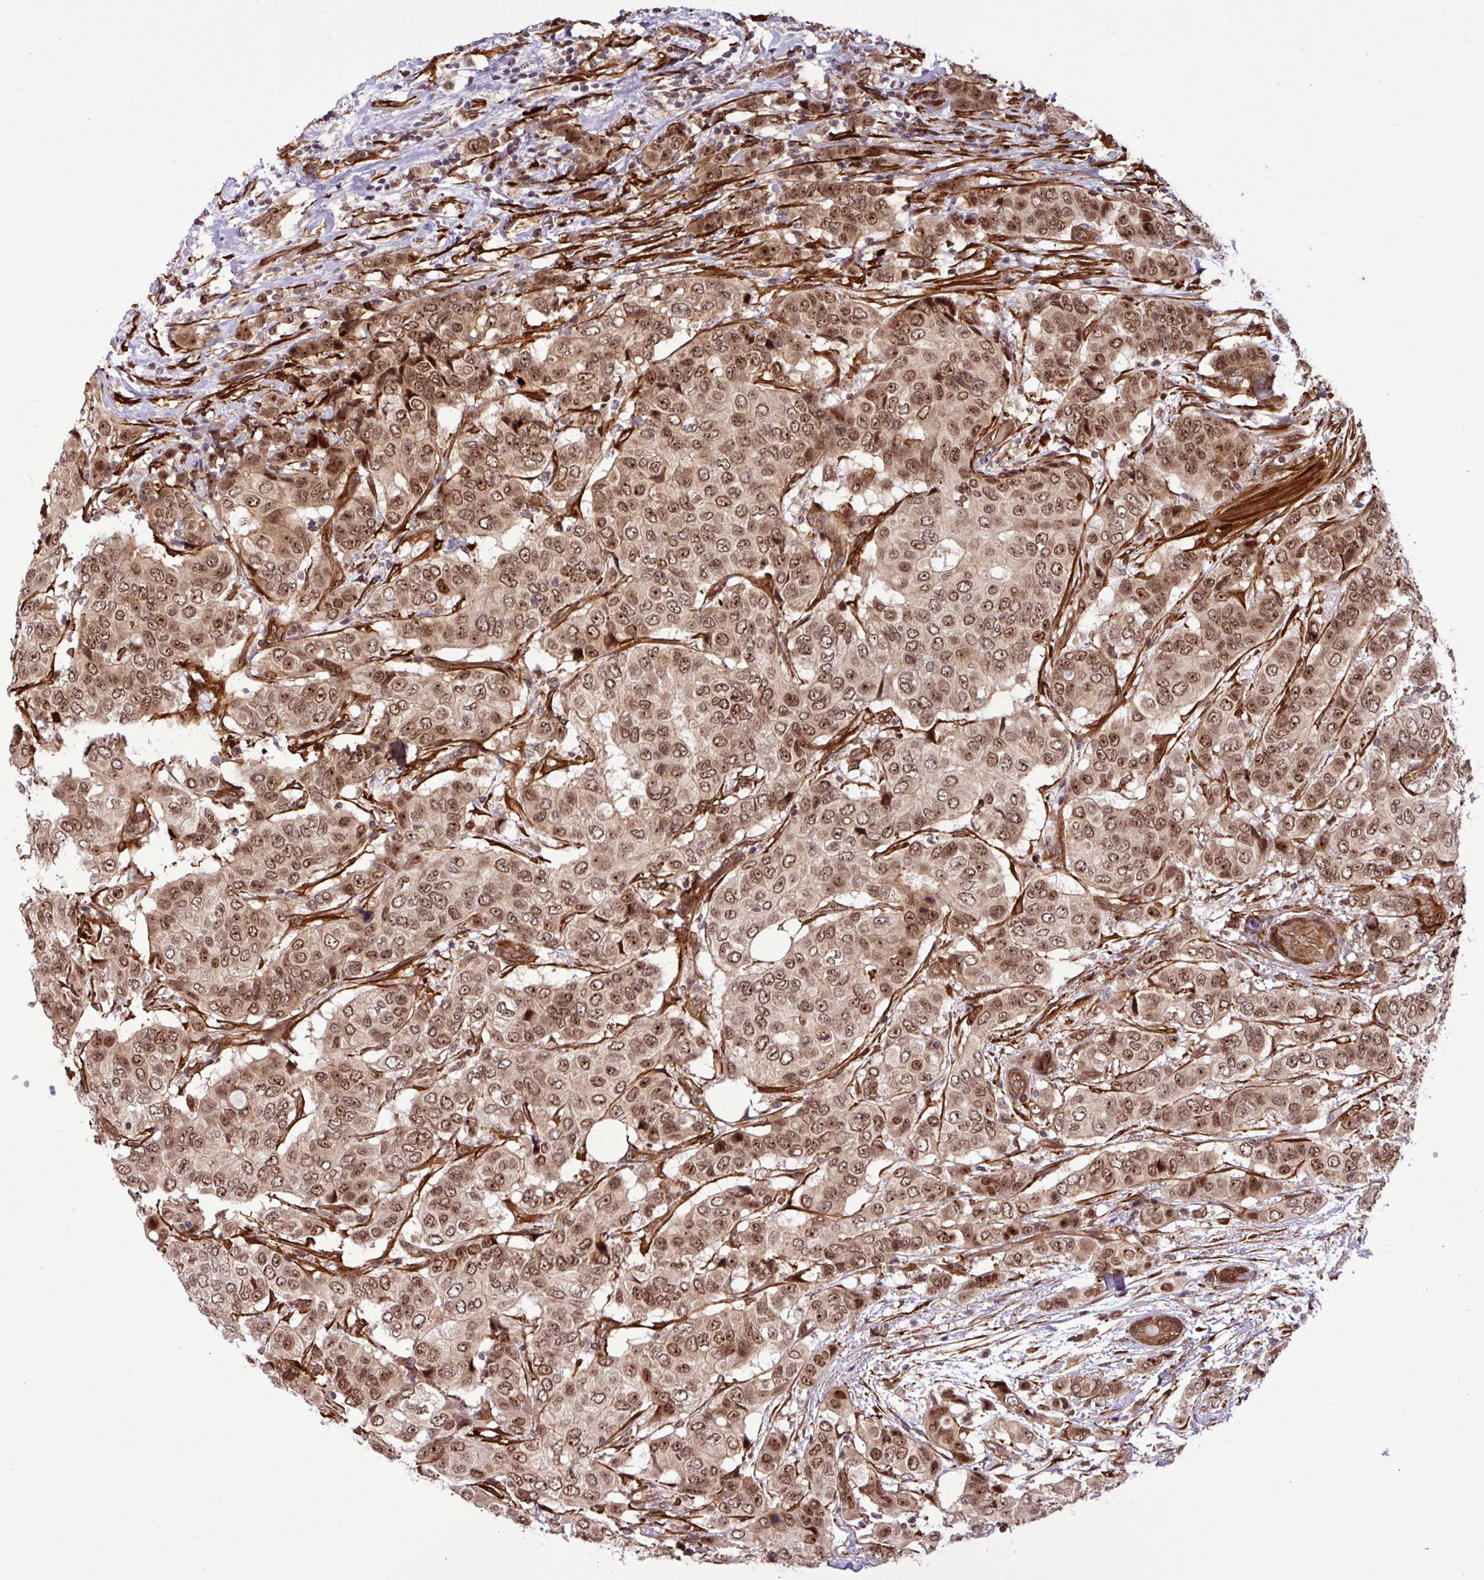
{"staining": {"intensity": "moderate", "quantity": ">75%", "location": "cytoplasmic/membranous,nuclear"}, "tissue": "breast cancer", "cell_type": "Tumor cells", "image_type": "cancer", "snomed": [{"axis": "morphology", "description": "Lobular carcinoma"}, {"axis": "topography", "description": "Breast"}], "caption": "Human breast cancer stained with a brown dye shows moderate cytoplasmic/membranous and nuclear positive expression in about >75% of tumor cells.", "gene": "C7orf50", "patient": {"sex": "female", "age": 51}}